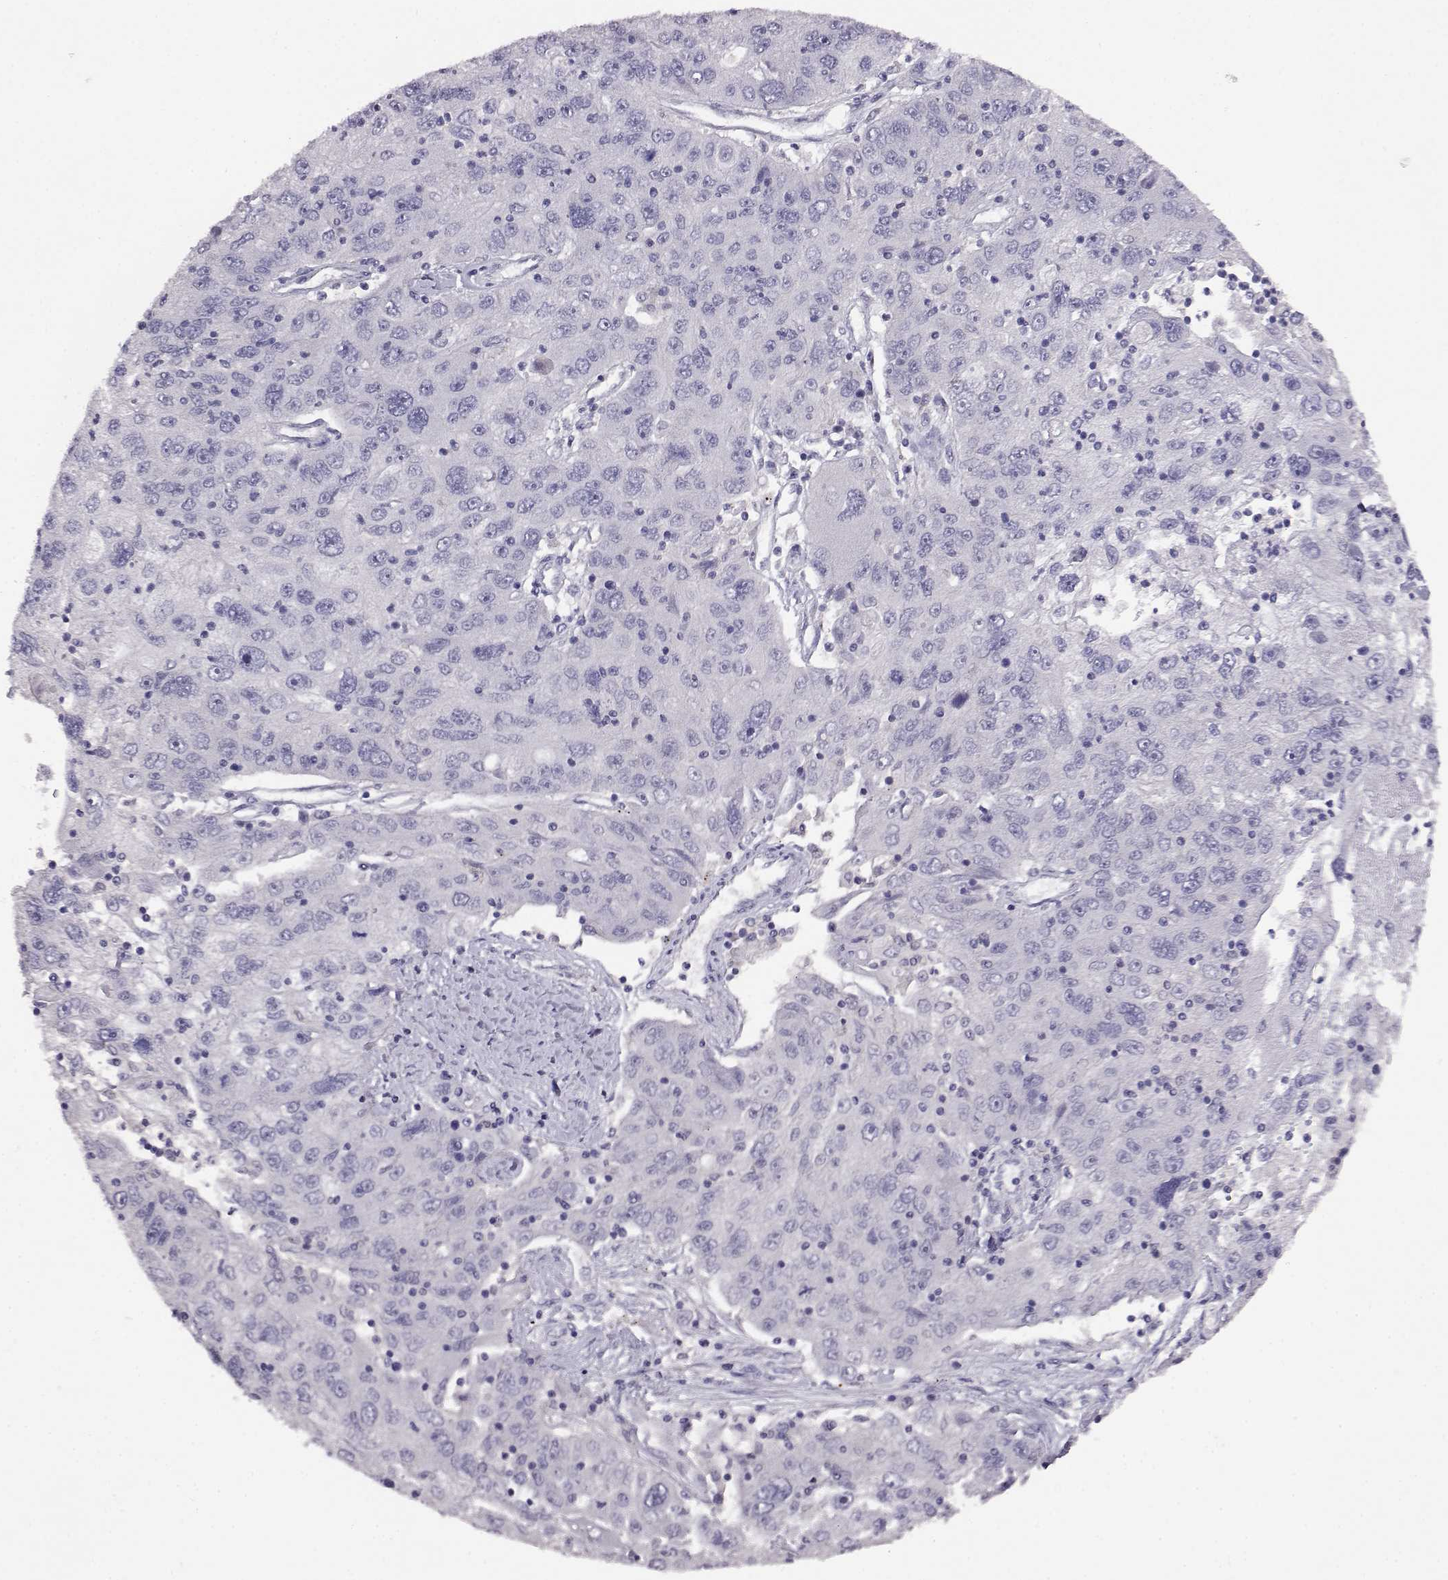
{"staining": {"intensity": "negative", "quantity": "none", "location": "none"}, "tissue": "stomach cancer", "cell_type": "Tumor cells", "image_type": "cancer", "snomed": [{"axis": "morphology", "description": "Adenocarcinoma, NOS"}, {"axis": "topography", "description": "Stomach"}], "caption": "Image shows no protein expression in tumor cells of stomach cancer tissue.", "gene": "AKR1B1", "patient": {"sex": "male", "age": 56}}